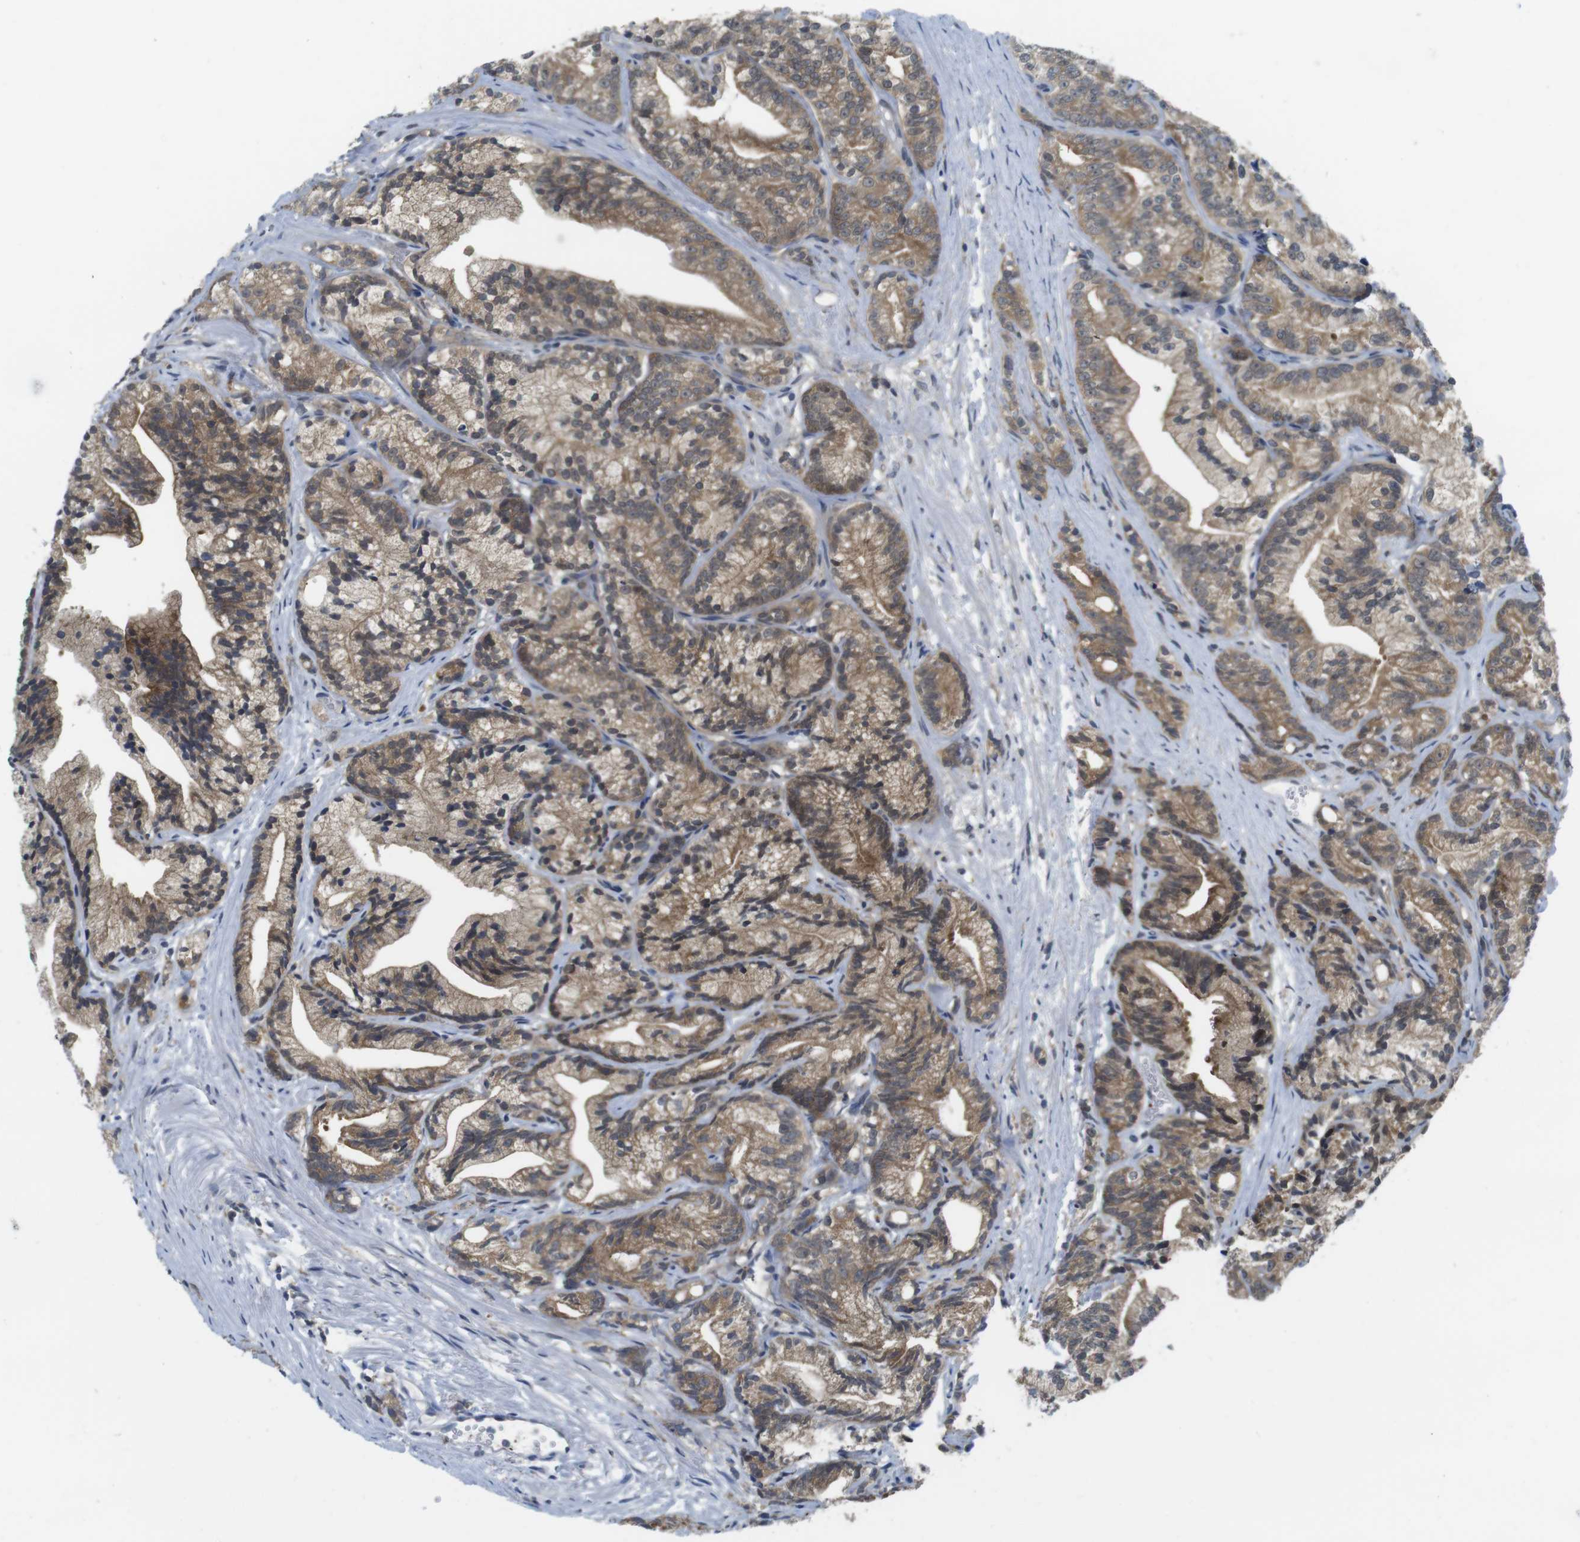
{"staining": {"intensity": "moderate", "quantity": ">75%", "location": "cytoplasmic/membranous"}, "tissue": "prostate cancer", "cell_type": "Tumor cells", "image_type": "cancer", "snomed": [{"axis": "morphology", "description": "Adenocarcinoma, Low grade"}, {"axis": "topography", "description": "Prostate"}], "caption": "Immunohistochemistry (IHC) histopathology image of prostate cancer (low-grade adenocarcinoma) stained for a protein (brown), which reveals medium levels of moderate cytoplasmic/membranous expression in approximately >75% of tumor cells.", "gene": "CASP2", "patient": {"sex": "male", "age": 89}}